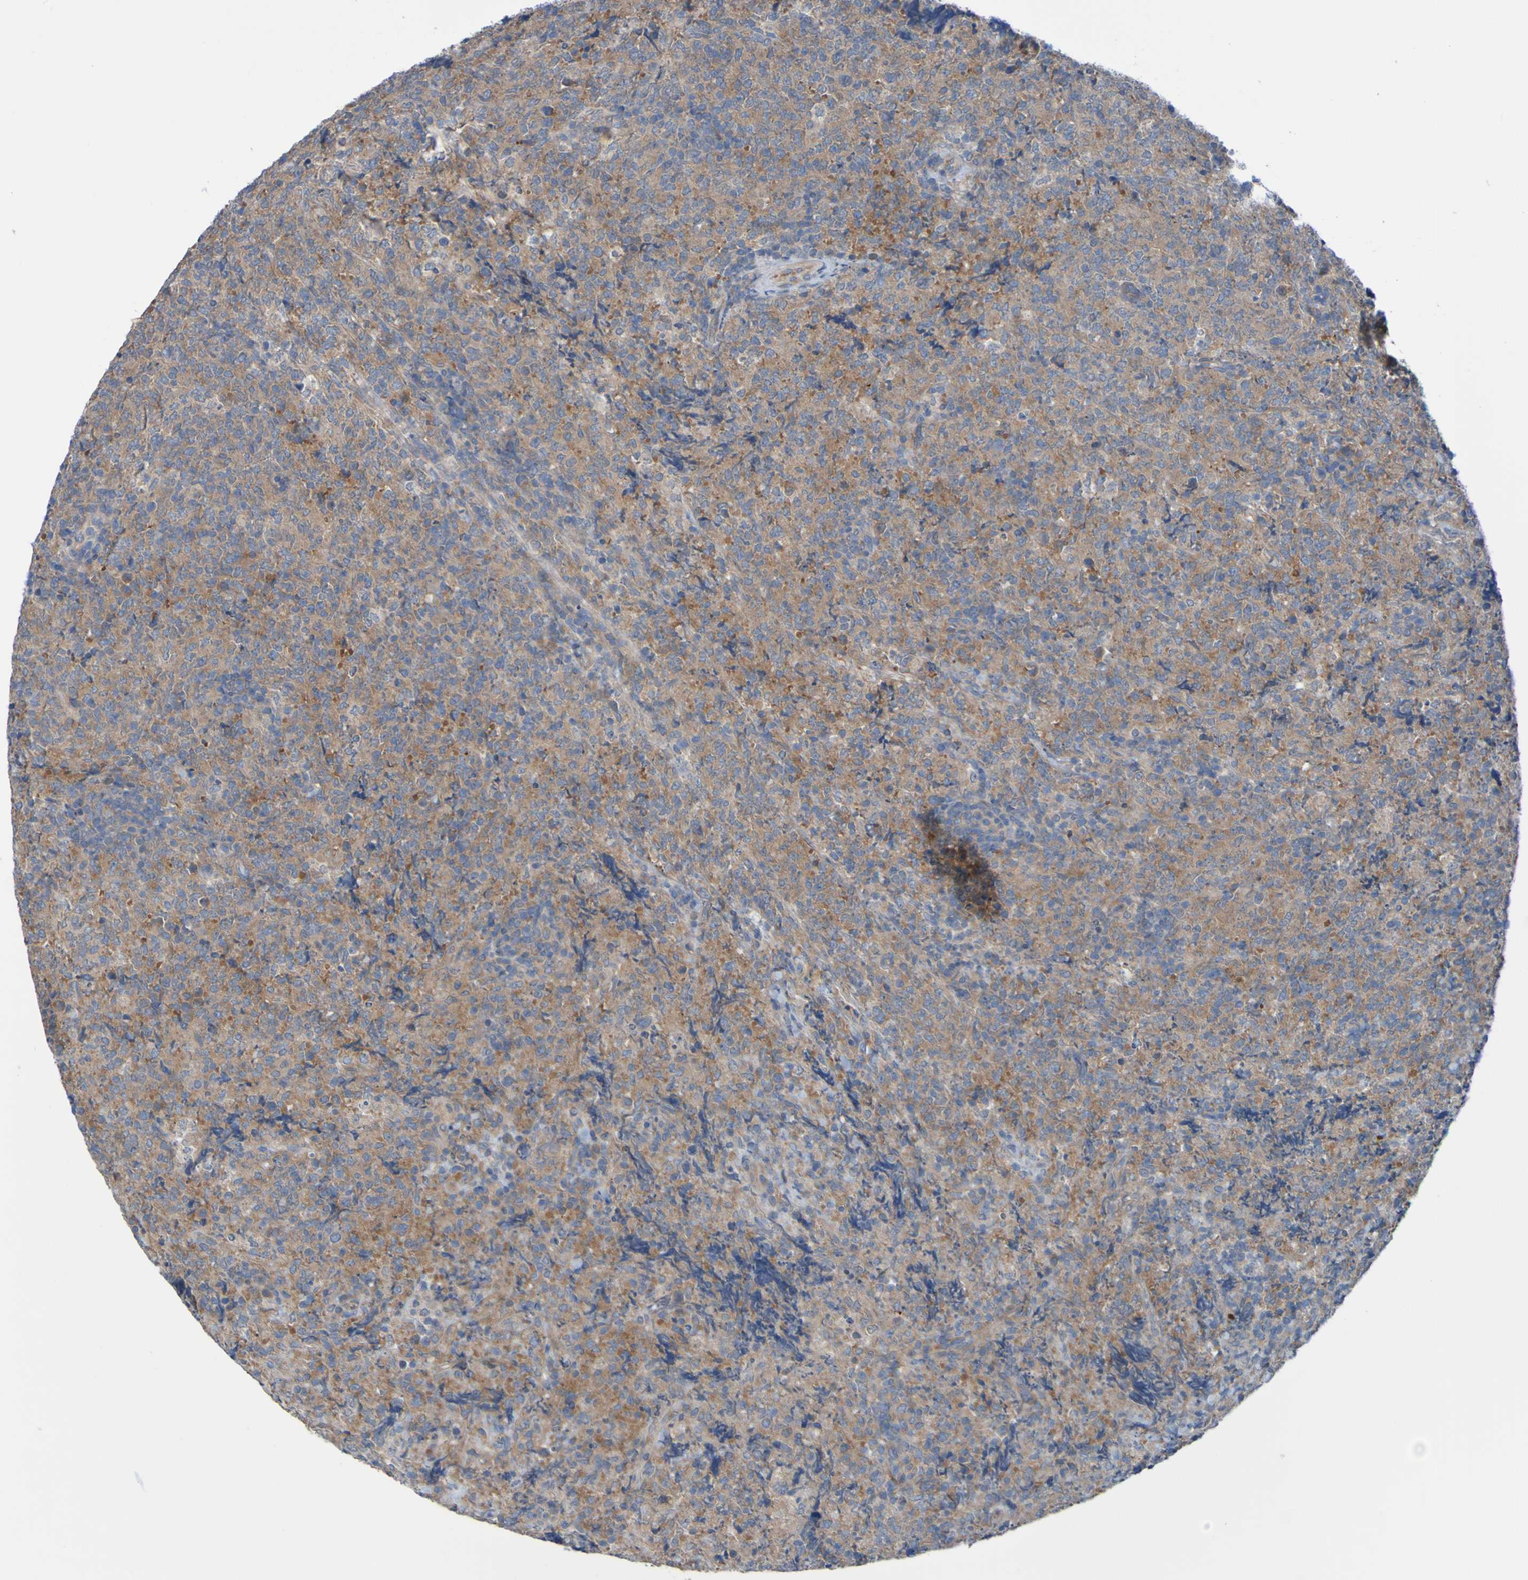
{"staining": {"intensity": "moderate", "quantity": ">75%", "location": "cytoplasmic/membranous"}, "tissue": "lymphoma", "cell_type": "Tumor cells", "image_type": "cancer", "snomed": [{"axis": "morphology", "description": "Malignant lymphoma, non-Hodgkin's type, High grade"}, {"axis": "topography", "description": "Tonsil"}], "caption": "A high-resolution histopathology image shows immunohistochemistry (IHC) staining of lymphoma, which displays moderate cytoplasmic/membranous positivity in about >75% of tumor cells.", "gene": "NPRL3", "patient": {"sex": "female", "age": 36}}